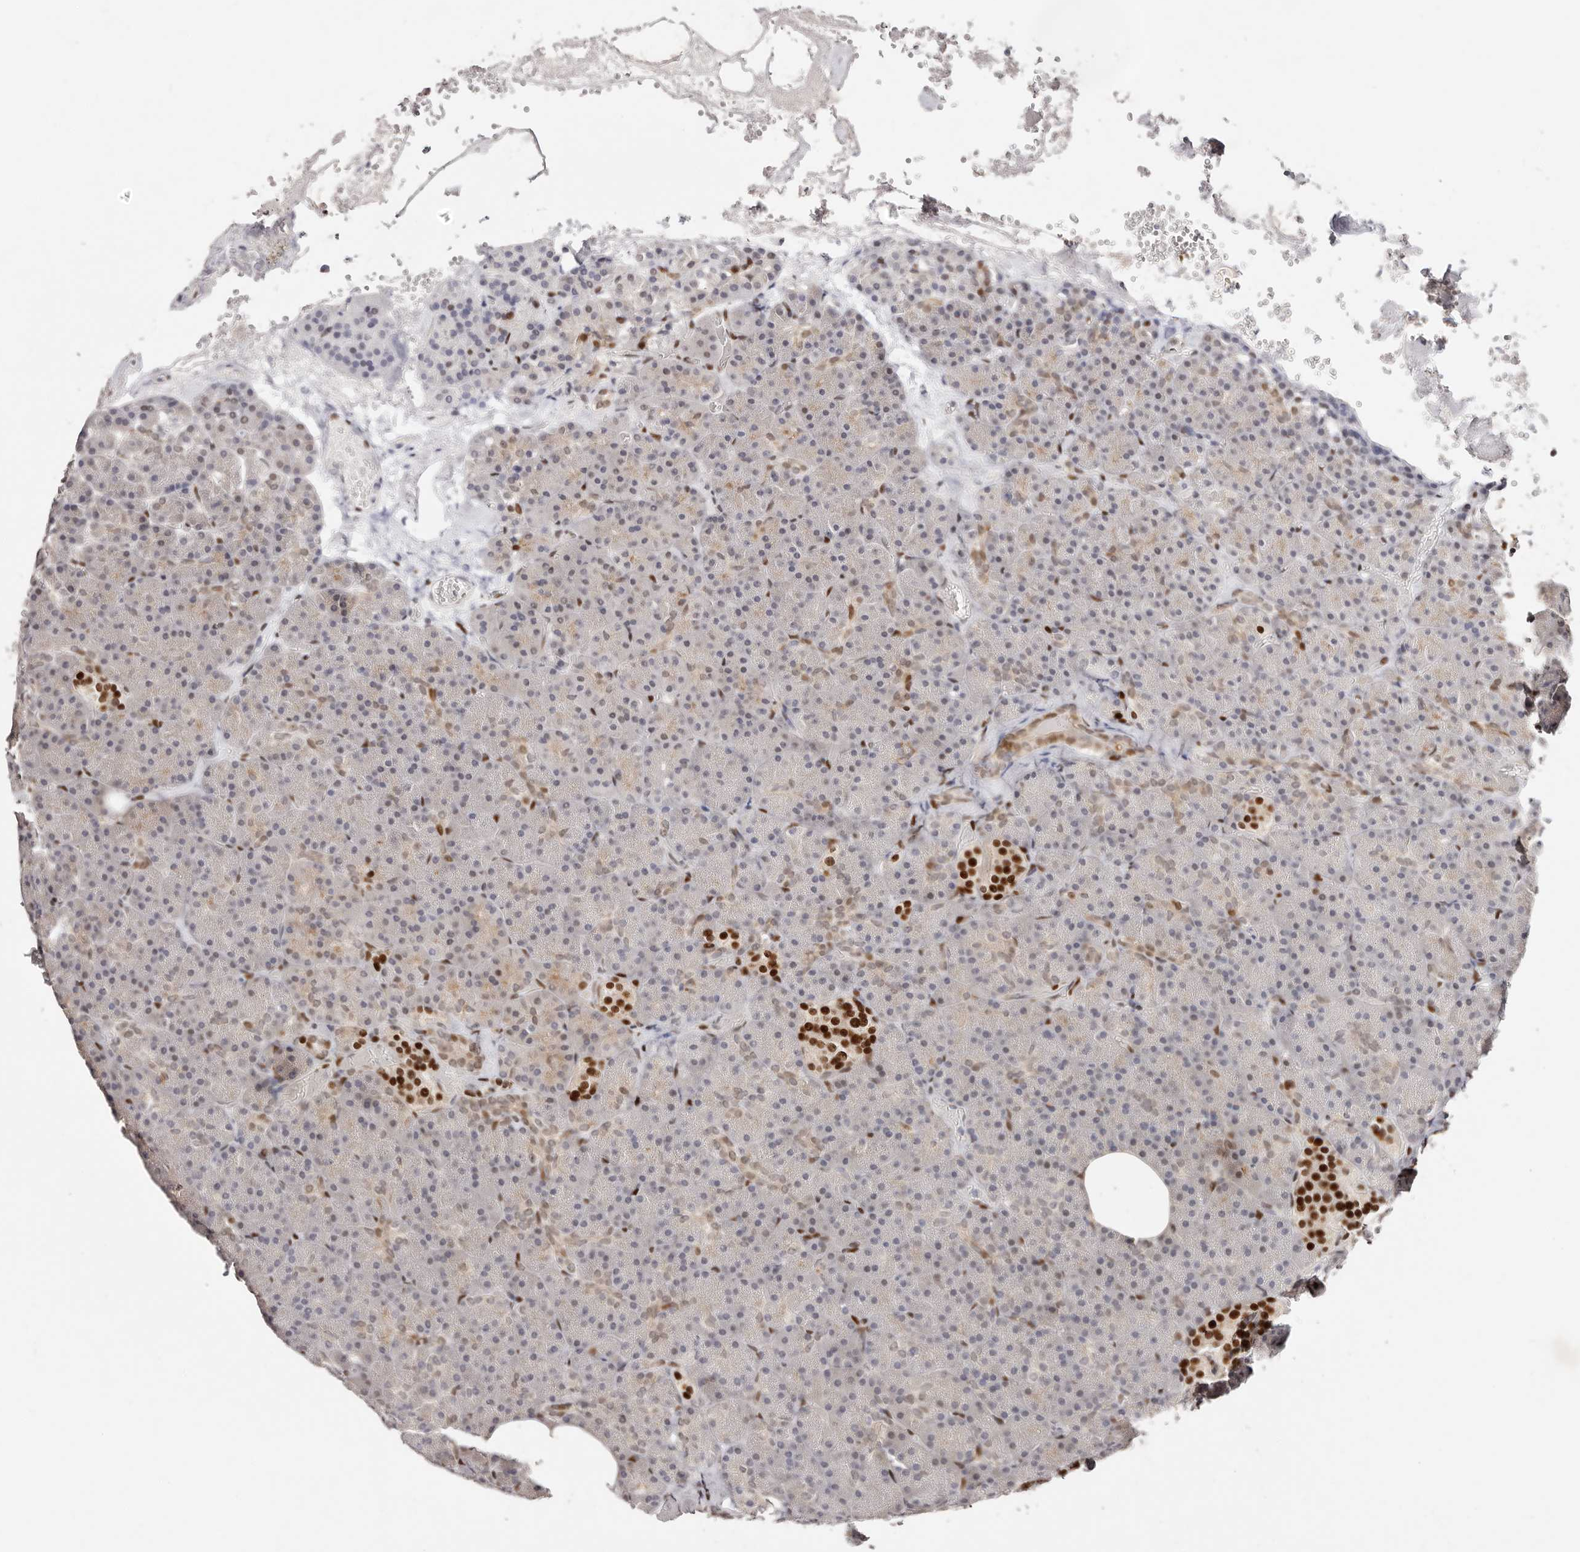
{"staining": {"intensity": "weak", "quantity": "<25%", "location": "cytoplasmic/membranous"}, "tissue": "pancreas", "cell_type": "Exocrine glandular cells", "image_type": "normal", "snomed": [{"axis": "morphology", "description": "Normal tissue, NOS"}, {"axis": "morphology", "description": "Carcinoid, malignant, NOS"}, {"axis": "topography", "description": "Pancreas"}], "caption": "Photomicrograph shows no protein positivity in exocrine glandular cells of benign pancreas.", "gene": "IQGAP3", "patient": {"sex": "female", "age": 35}}